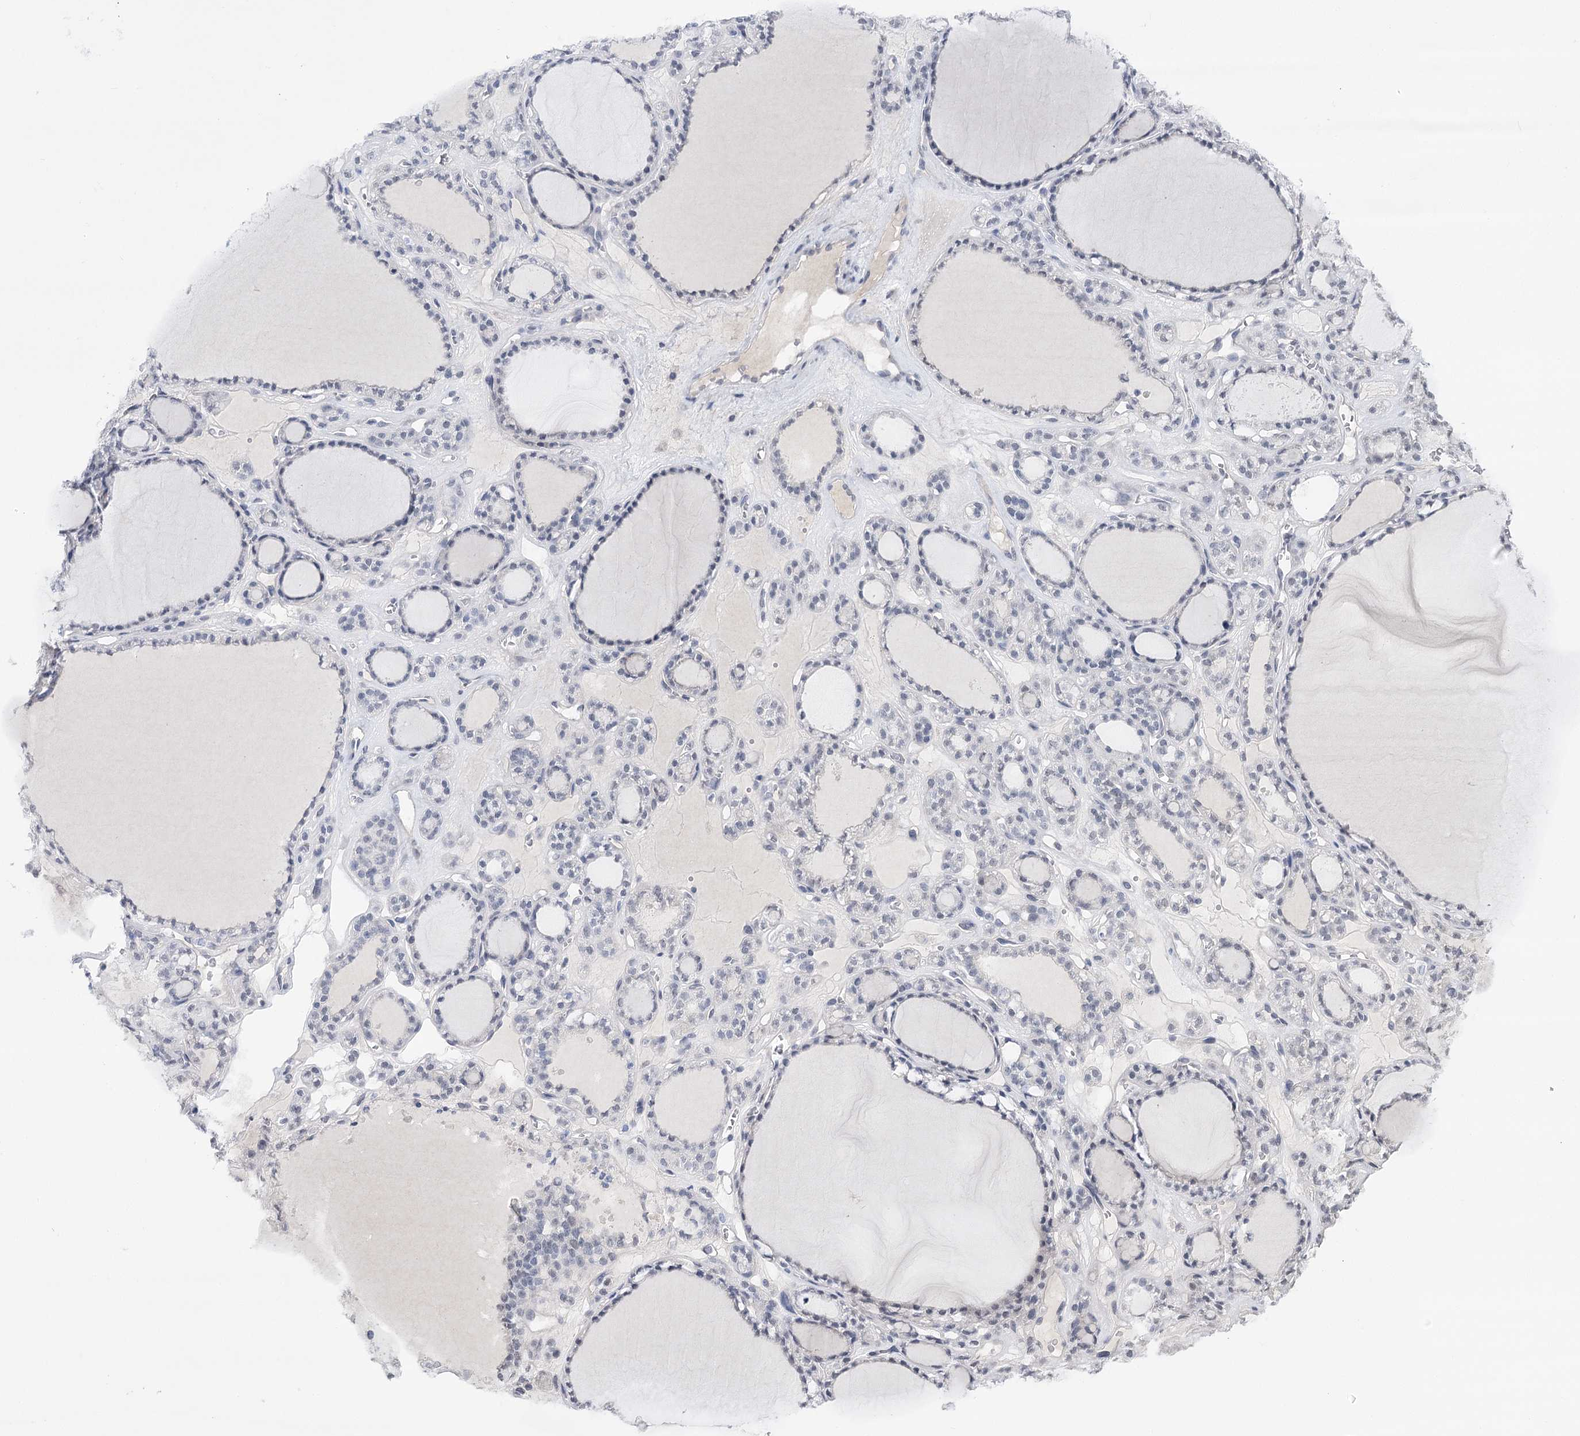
{"staining": {"intensity": "negative", "quantity": "none", "location": "none"}, "tissue": "thyroid gland", "cell_type": "Glandular cells", "image_type": "normal", "snomed": [{"axis": "morphology", "description": "Normal tissue, NOS"}, {"axis": "topography", "description": "Thyroid gland"}], "caption": "Normal thyroid gland was stained to show a protein in brown. There is no significant positivity in glandular cells. (DAB (3,3'-diaminobenzidine) IHC visualized using brightfield microscopy, high magnification).", "gene": "ATP10B", "patient": {"sex": "female", "age": 28}}